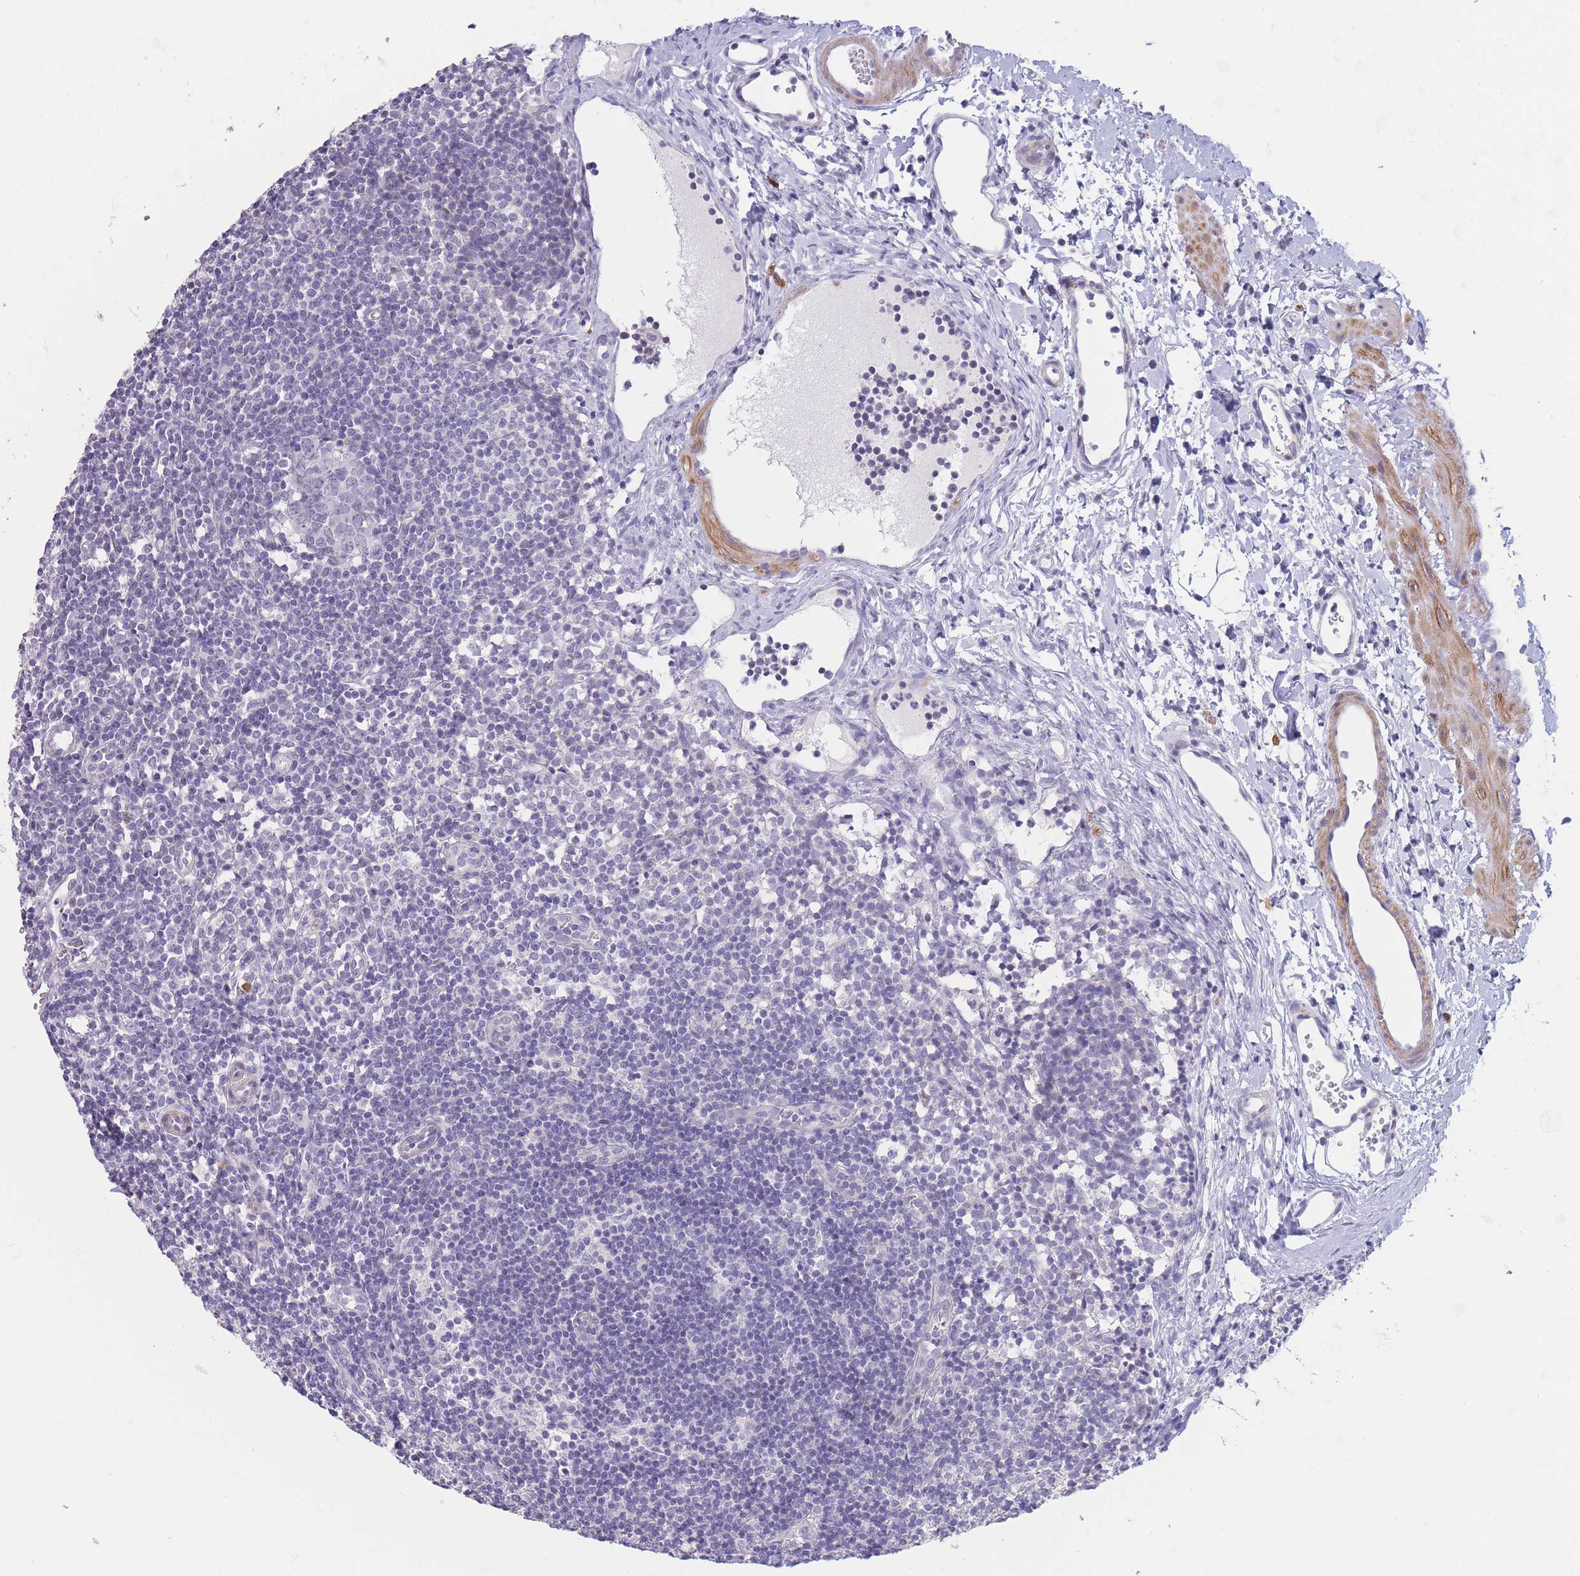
{"staining": {"intensity": "negative", "quantity": "none", "location": "none"}, "tissue": "lymph node", "cell_type": "Germinal center cells", "image_type": "normal", "snomed": [{"axis": "morphology", "description": "Normal tissue, NOS"}, {"axis": "topography", "description": "Lymph node"}], "caption": "Lymph node stained for a protein using IHC displays no expression germinal center cells.", "gene": "ASAP3", "patient": {"sex": "female", "age": 37}}